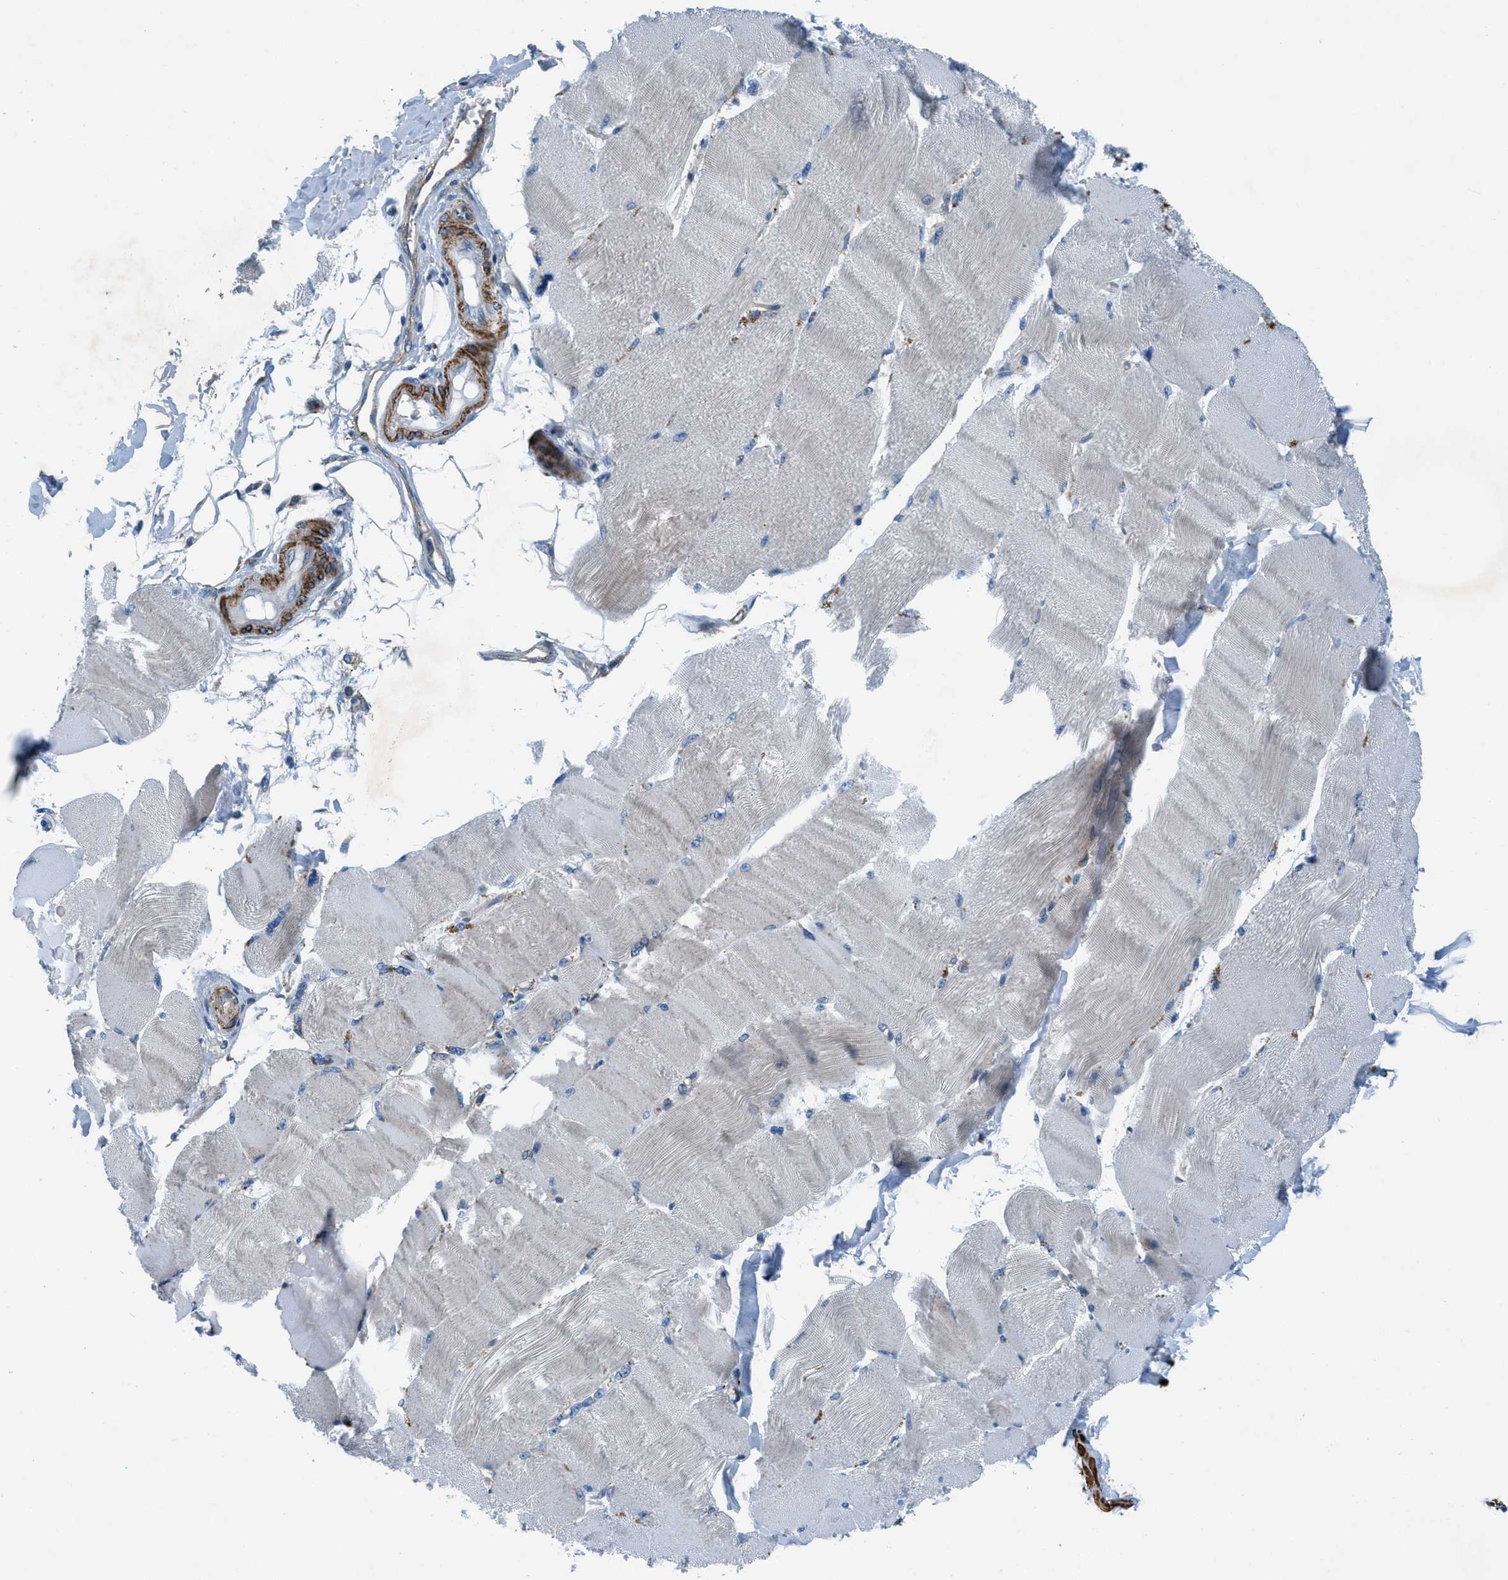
{"staining": {"intensity": "negative", "quantity": "none", "location": "none"}, "tissue": "skeletal muscle", "cell_type": "Myocytes", "image_type": "normal", "snomed": [{"axis": "morphology", "description": "Normal tissue, NOS"}, {"axis": "topography", "description": "Skin"}, {"axis": "topography", "description": "Skeletal muscle"}], "caption": "High power microscopy image of an immunohistochemistry (IHC) histopathology image of benign skeletal muscle, revealing no significant positivity in myocytes. The staining is performed using DAB brown chromogen with nuclei counter-stained in using hematoxylin.", "gene": "MFSD13A", "patient": {"sex": "male", "age": 83}}